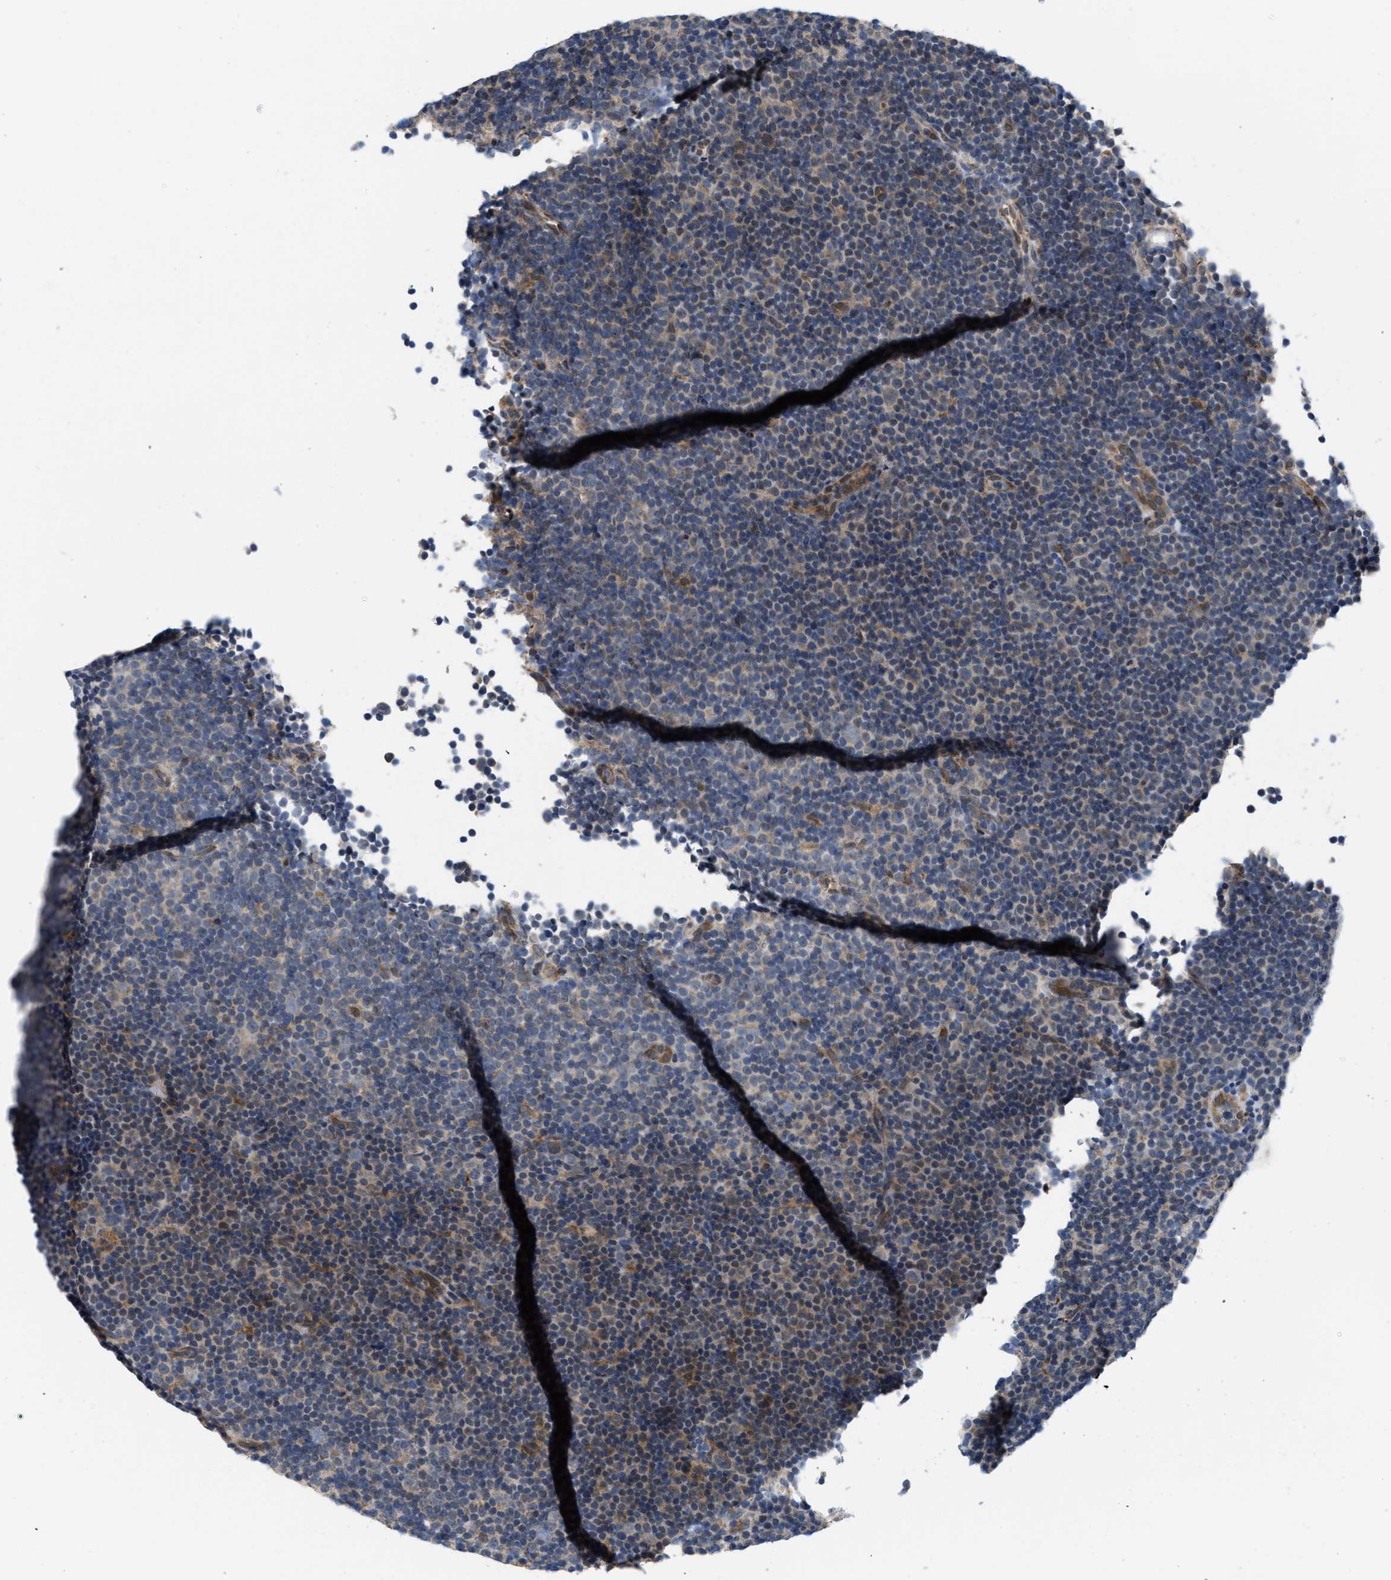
{"staining": {"intensity": "weak", "quantity": "<25%", "location": "cytoplasmic/membranous"}, "tissue": "lymphoma", "cell_type": "Tumor cells", "image_type": "cancer", "snomed": [{"axis": "morphology", "description": "Malignant lymphoma, non-Hodgkin's type, Low grade"}, {"axis": "topography", "description": "Lymph node"}], "caption": "Lymphoma was stained to show a protein in brown. There is no significant expression in tumor cells.", "gene": "EOGT", "patient": {"sex": "female", "age": 67}}